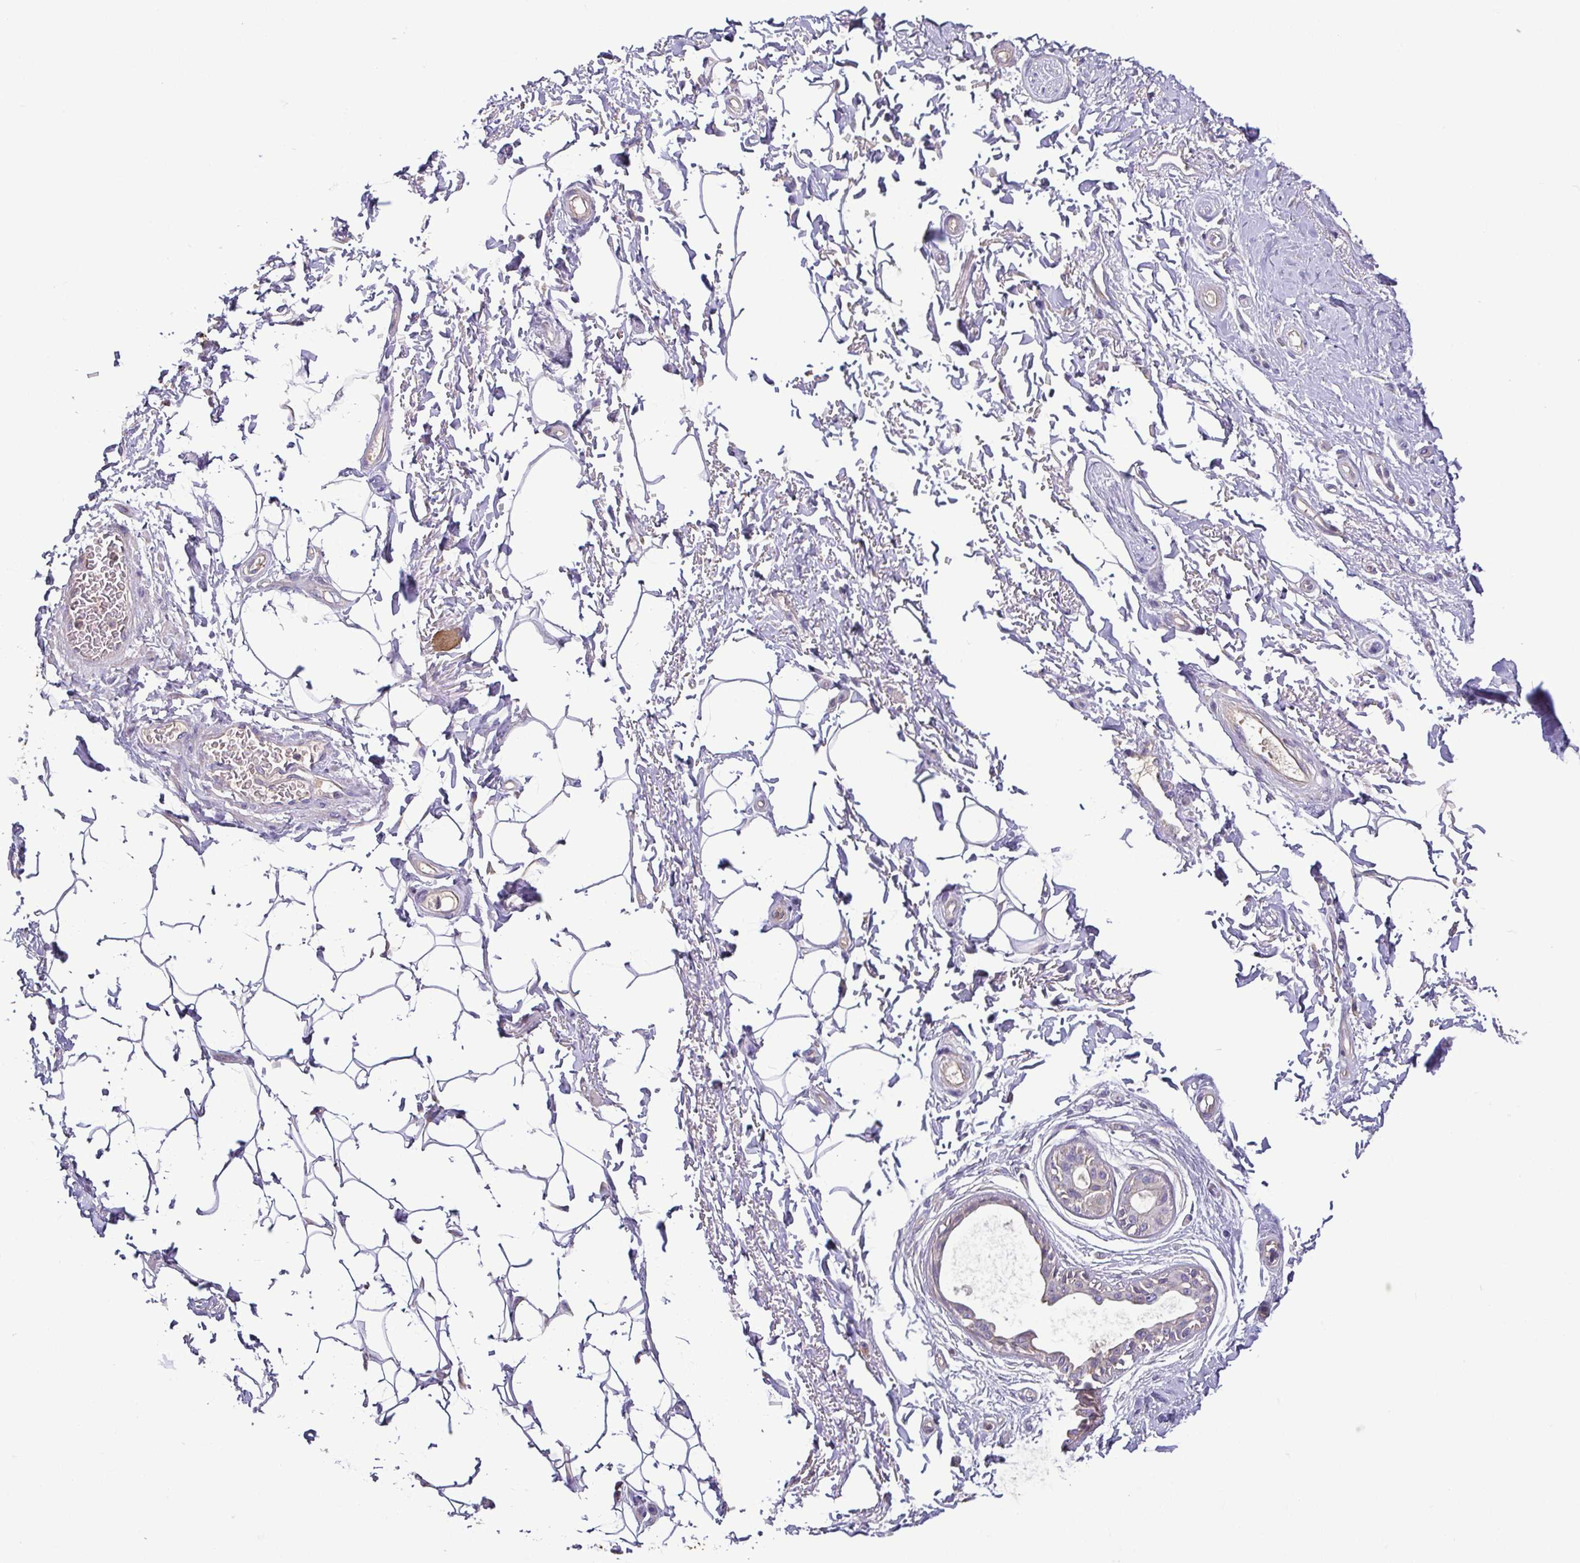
{"staining": {"intensity": "negative", "quantity": "none", "location": "none"}, "tissue": "adipose tissue", "cell_type": "Adipocytes", "image_type": "normal", "snomed": [{"axis": "morphology", "description": "Normal tissue, NOS"}, {"axis": "topography", "description": "Peripheral nerve tissue"}], "caption": "The immunohistochemistry (IHC) photomicrograph has no significant expression in adipocytes of adipose tissue. Brightfield microscopy of IHC stained with DAB (brown) and hematoxylin (blue), captured at high magnification.", "gene": "MYL10", "patient": {"sex": "male", "age": 51}}